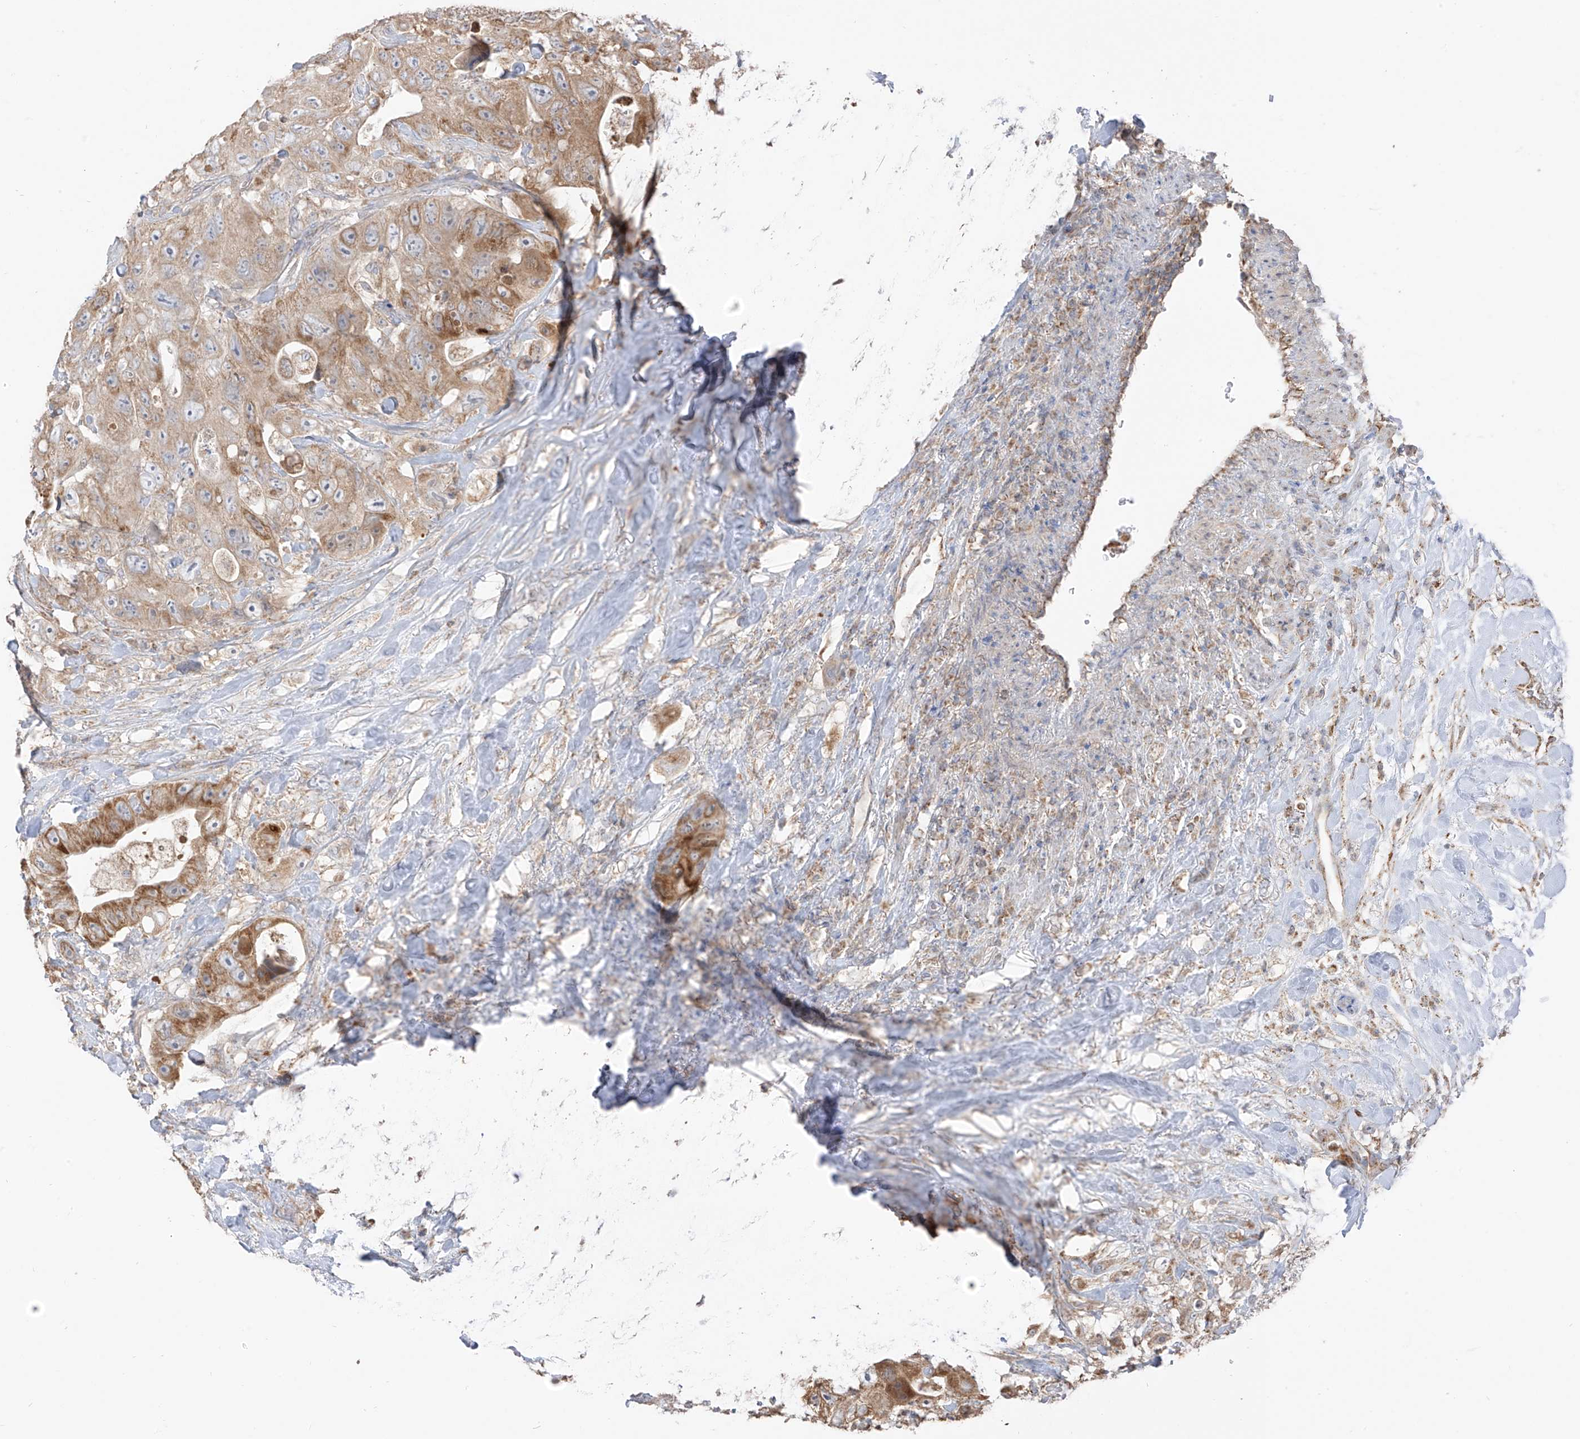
{"staining": {"intensity": "moderate", "quantity": ">75%", "location": "cytoplasmic/membranous"}, "tissue": "colorectal cancer", "cell_type": "Tumor cells", "image_type": "cancer", "snomed": [{"axis": "morphology", "description": "Adenocarcinoma, NOS"}, {"axis": "topography", "description": "Colon"}], "caption": "Immunohistochemical staining of adenocarcinoma (colorectal) demonstrates medium levels of moderate cytoplasmic/membranous protein positivity in about >75% of tumor cells. (Brightfield microscopy of DAB IHC at high magnification).", "gene": "ETHE1", "patient": {"sex": "female", "age": 46}}